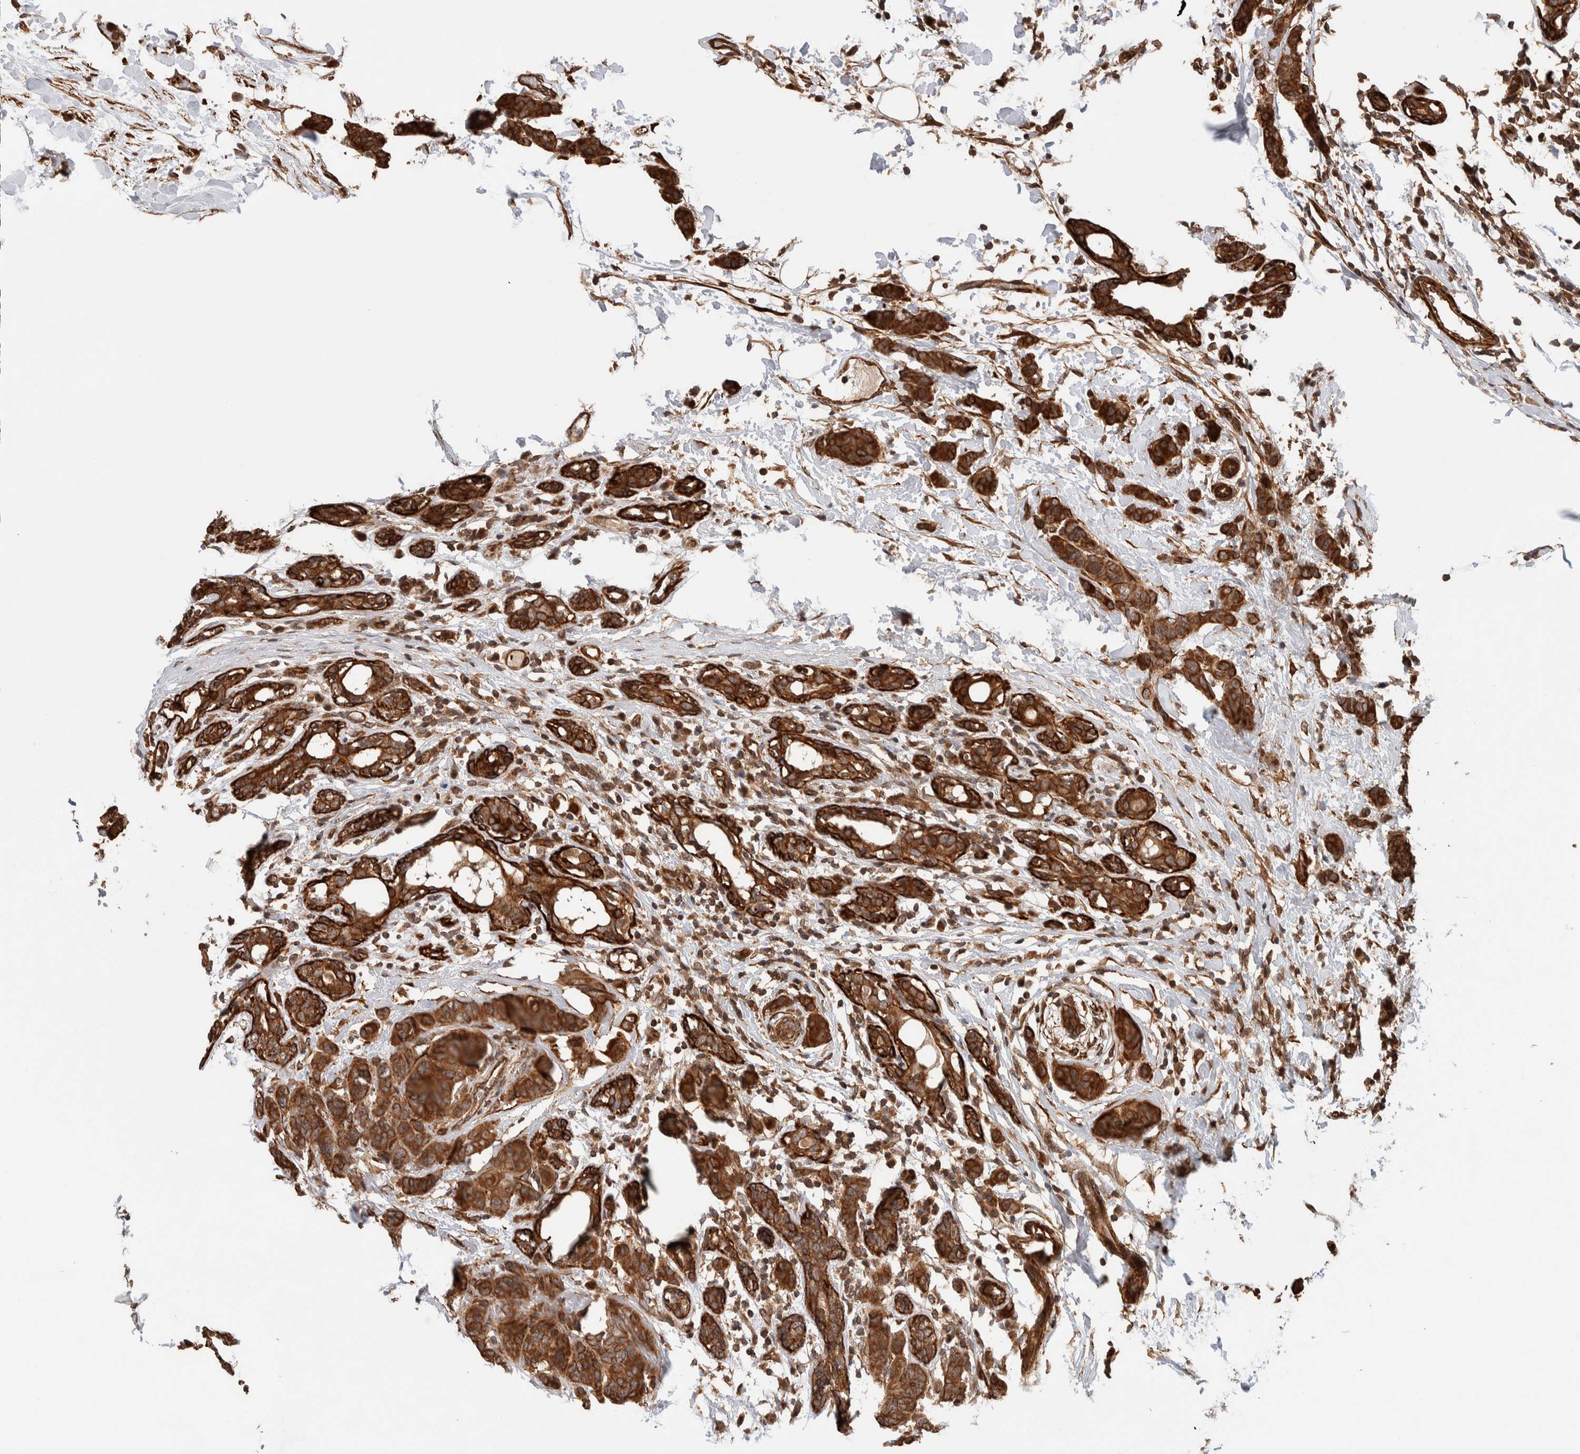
{"staining": {"intensity": "strong", "quantity": "25%-75%", "location": "cytoplasmic/membranous"}, "tissue": "breast cancer", "cell_type": "Tumor cells", "image_type": "cancer", "snomed": [{"axis": "morphology", "description": "Normal tissue, NOS"}, {"axis": "morphology", "description": "Duct carcinoma"}, {"axis": "topography", "description": "Breast"}], "caption": "Approximately 25%-75% of tumor cells in human breast cancer (invasive ductal carcinoma) demonstrate strong cytoplasmic/membranous protein expression as visualized by brown immunohistochemical staining.", "gene": "SYNRG", "patient": {"sex": "female", "age": 40}}